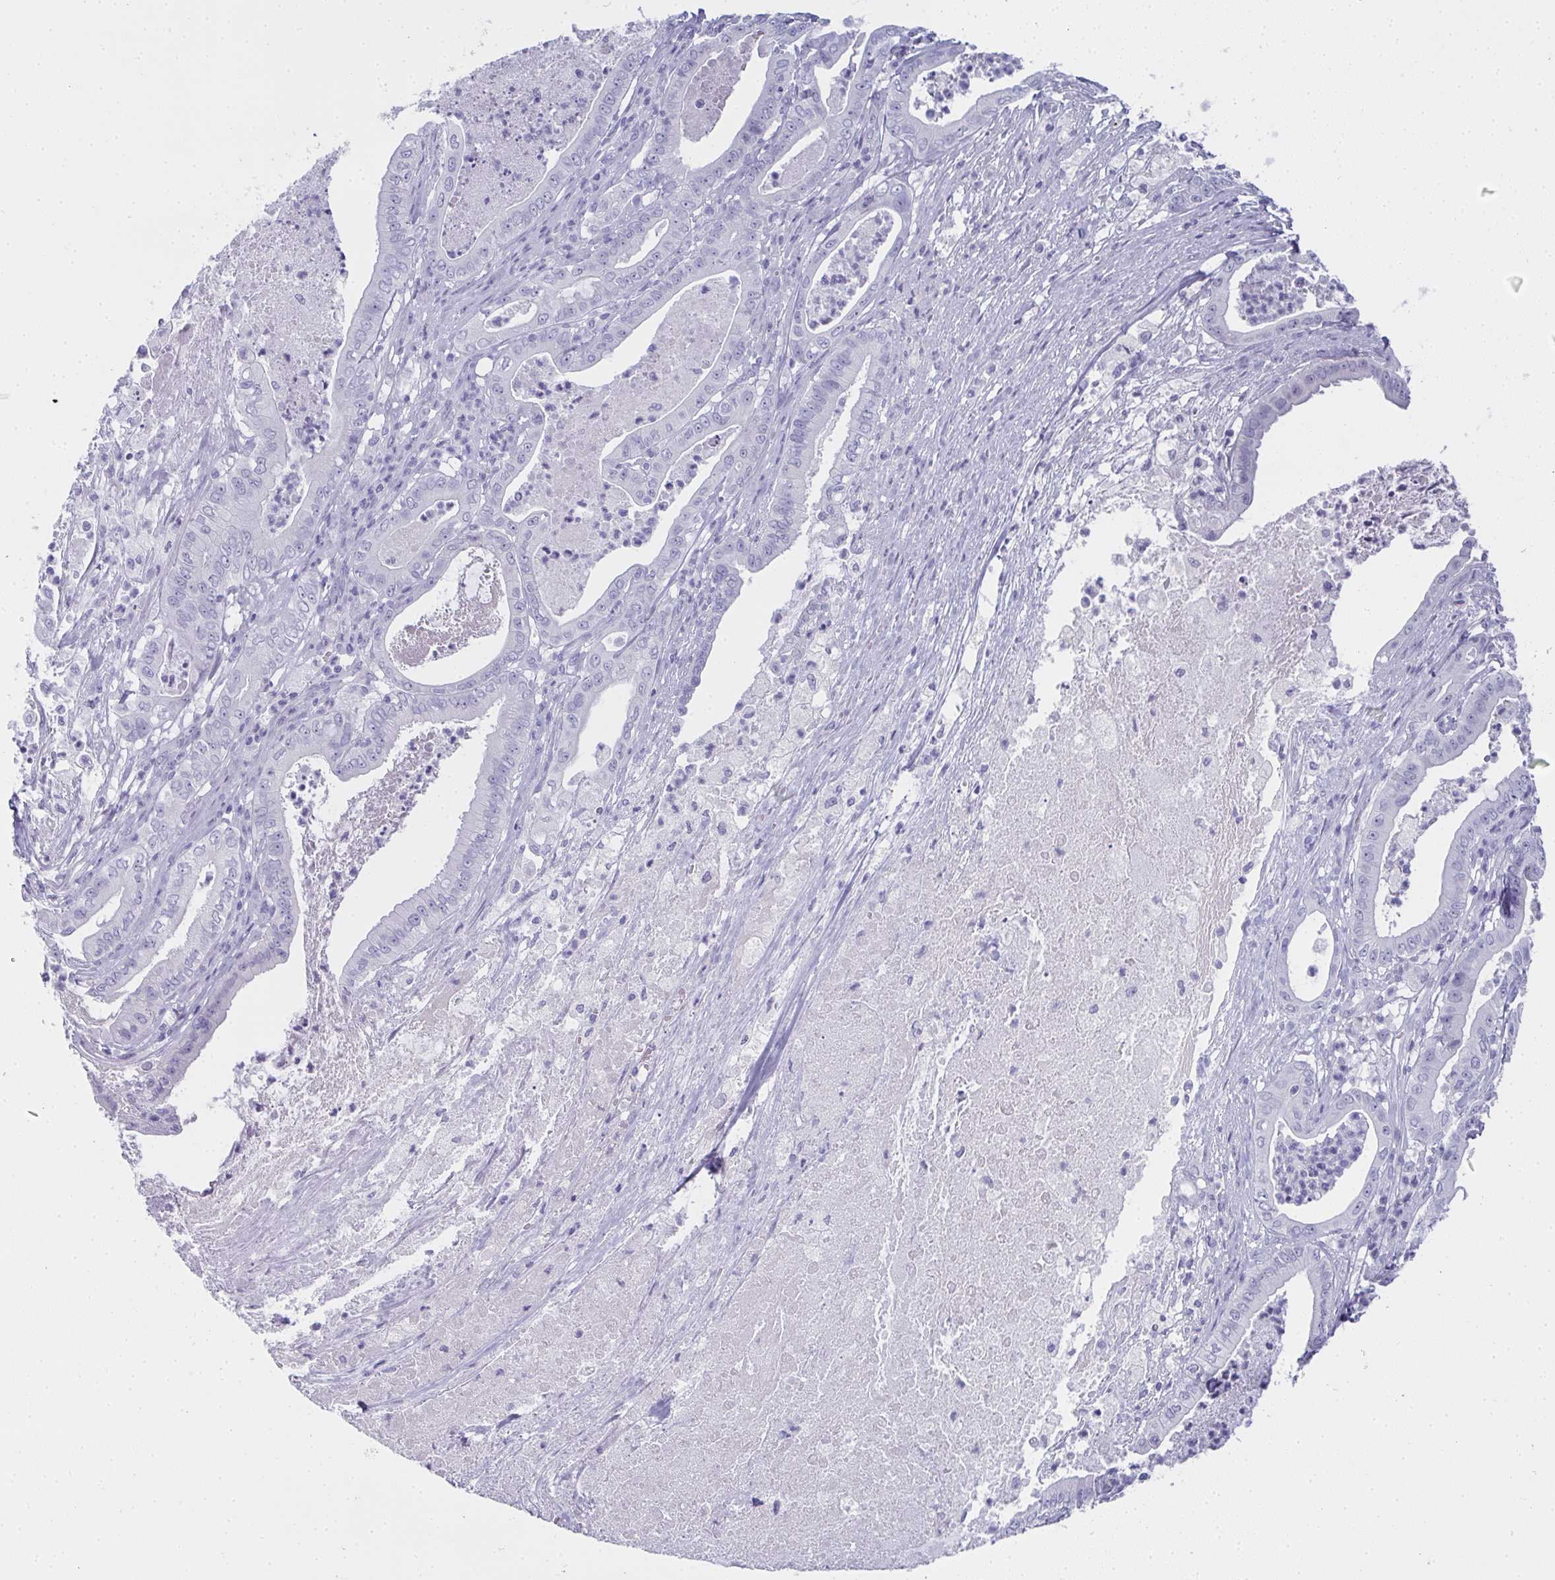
{"staining": {"intensity": "negative", "quantity": "none", "location": "none"}, "tissue": "pancreatic cancer", "cell_type": "Tumor cells", "image_type": "cancer", "snomed": [{"axis": "morphology", "description": "Adenocarcinoma, NOS"}, {"axis": "topography", "description": "Pancreas"}], "caption": "Tumor cells are negative for brown protein staining in adenocarcinoma (pancreatic). (Stains: DAB IHC with hematoxylin counter stain, Microscopy: brightfield microscopy at high magnification).", "gene": "SLC36A2", "patient": {"sex": "male", "age": 71}}